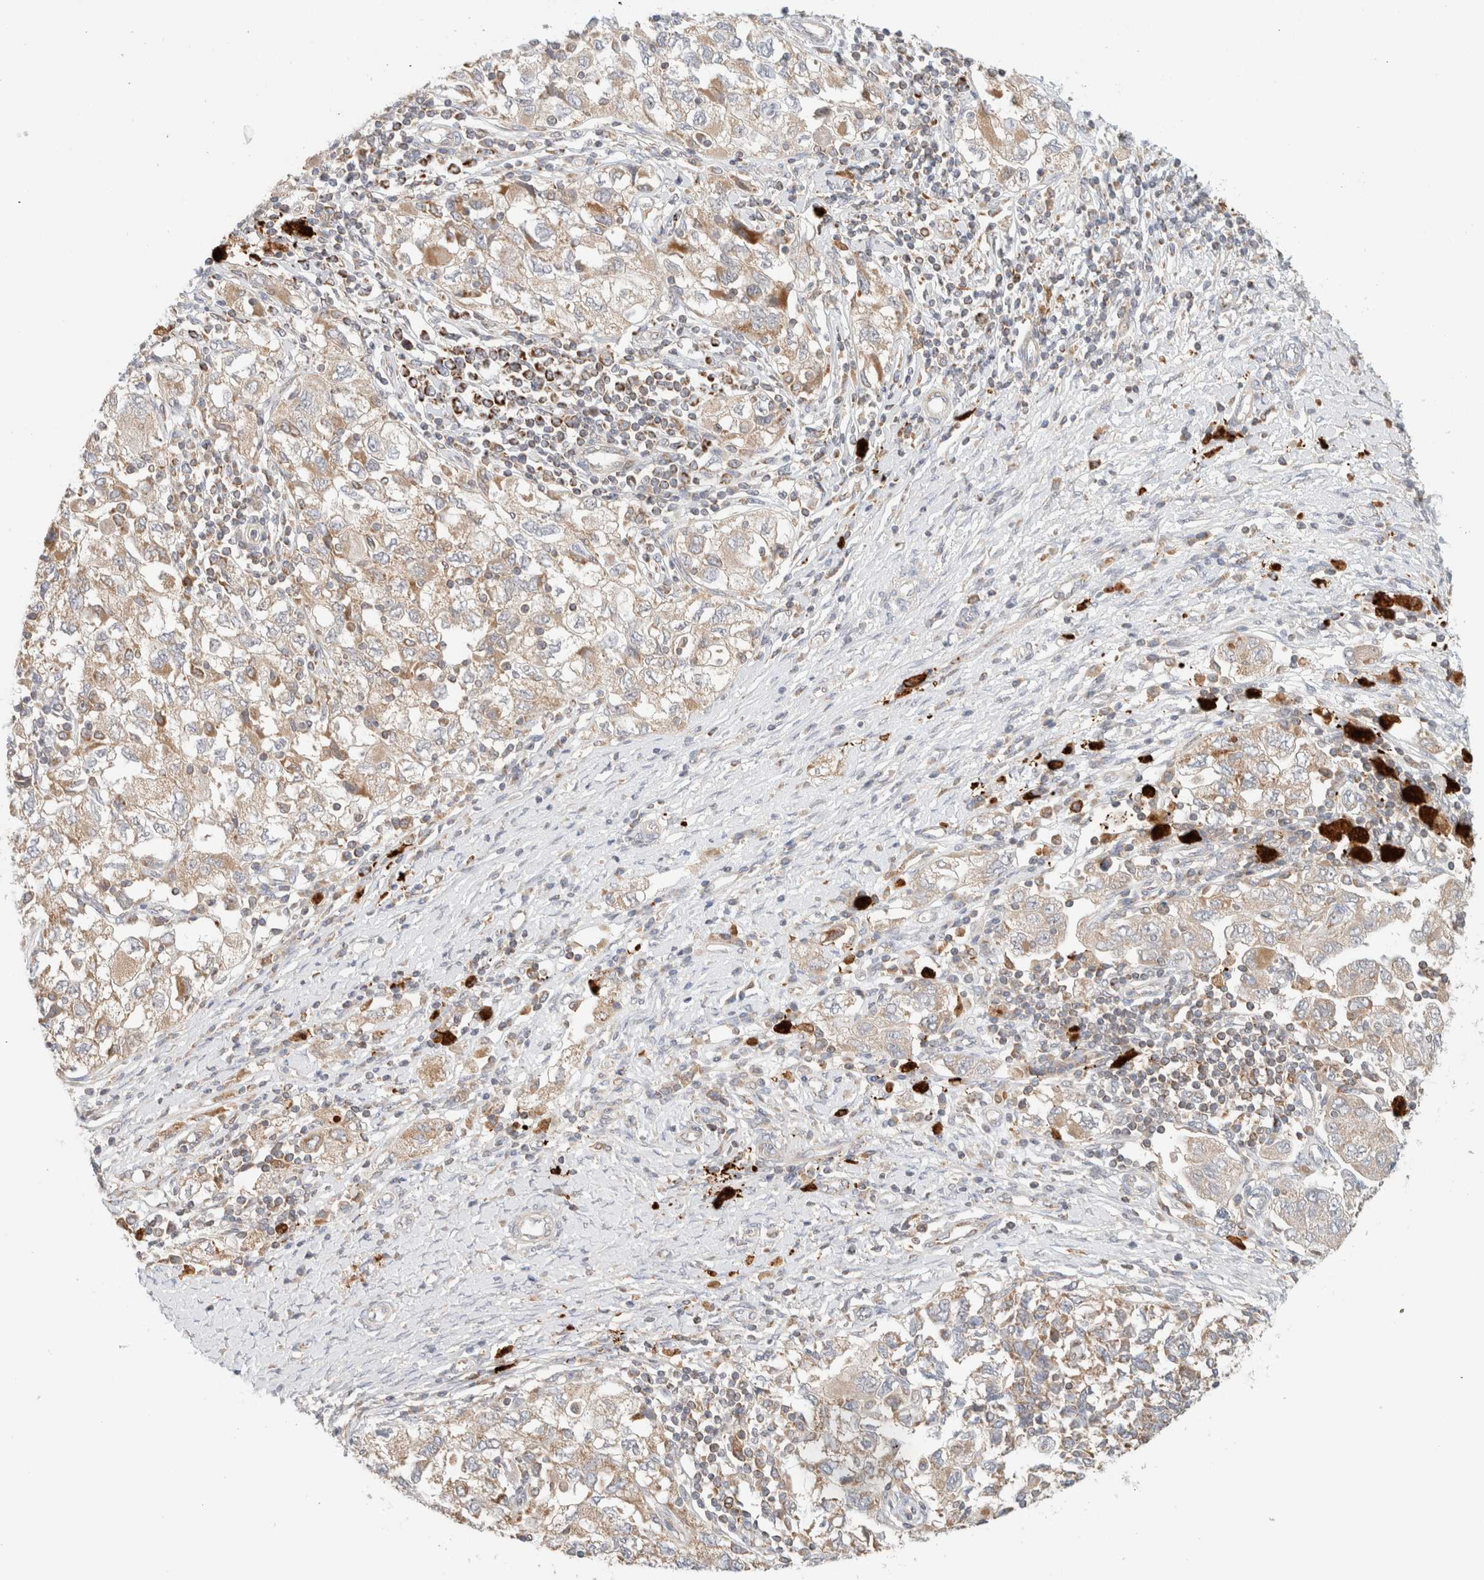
{"staining": {"intensity": "moderate", "quantity": ">75%", "location": "cytoplasmic/membranous"}, "tissue": "ovarian cancer", "cell_type": "Tumor cells", "image_type": "cancer", "snomed": [{"axis": "morphology", "description": "Carcinoma, NOS"}, {"axis": "morphology", "description": "Cystadenocarcinoma, serous, NOS"}, {"axis": "topography", "description": "Ovary"}], "caption": "This is a photomicrograph of immunohistochemistry staining of ovarian cancer (serous cystadenocarcinoma), which shows moderate expression in the cytoplasmic/membranous of tumor cells.", "gene": "MRM3", "patient": {"sex": "female", "age": 69}}